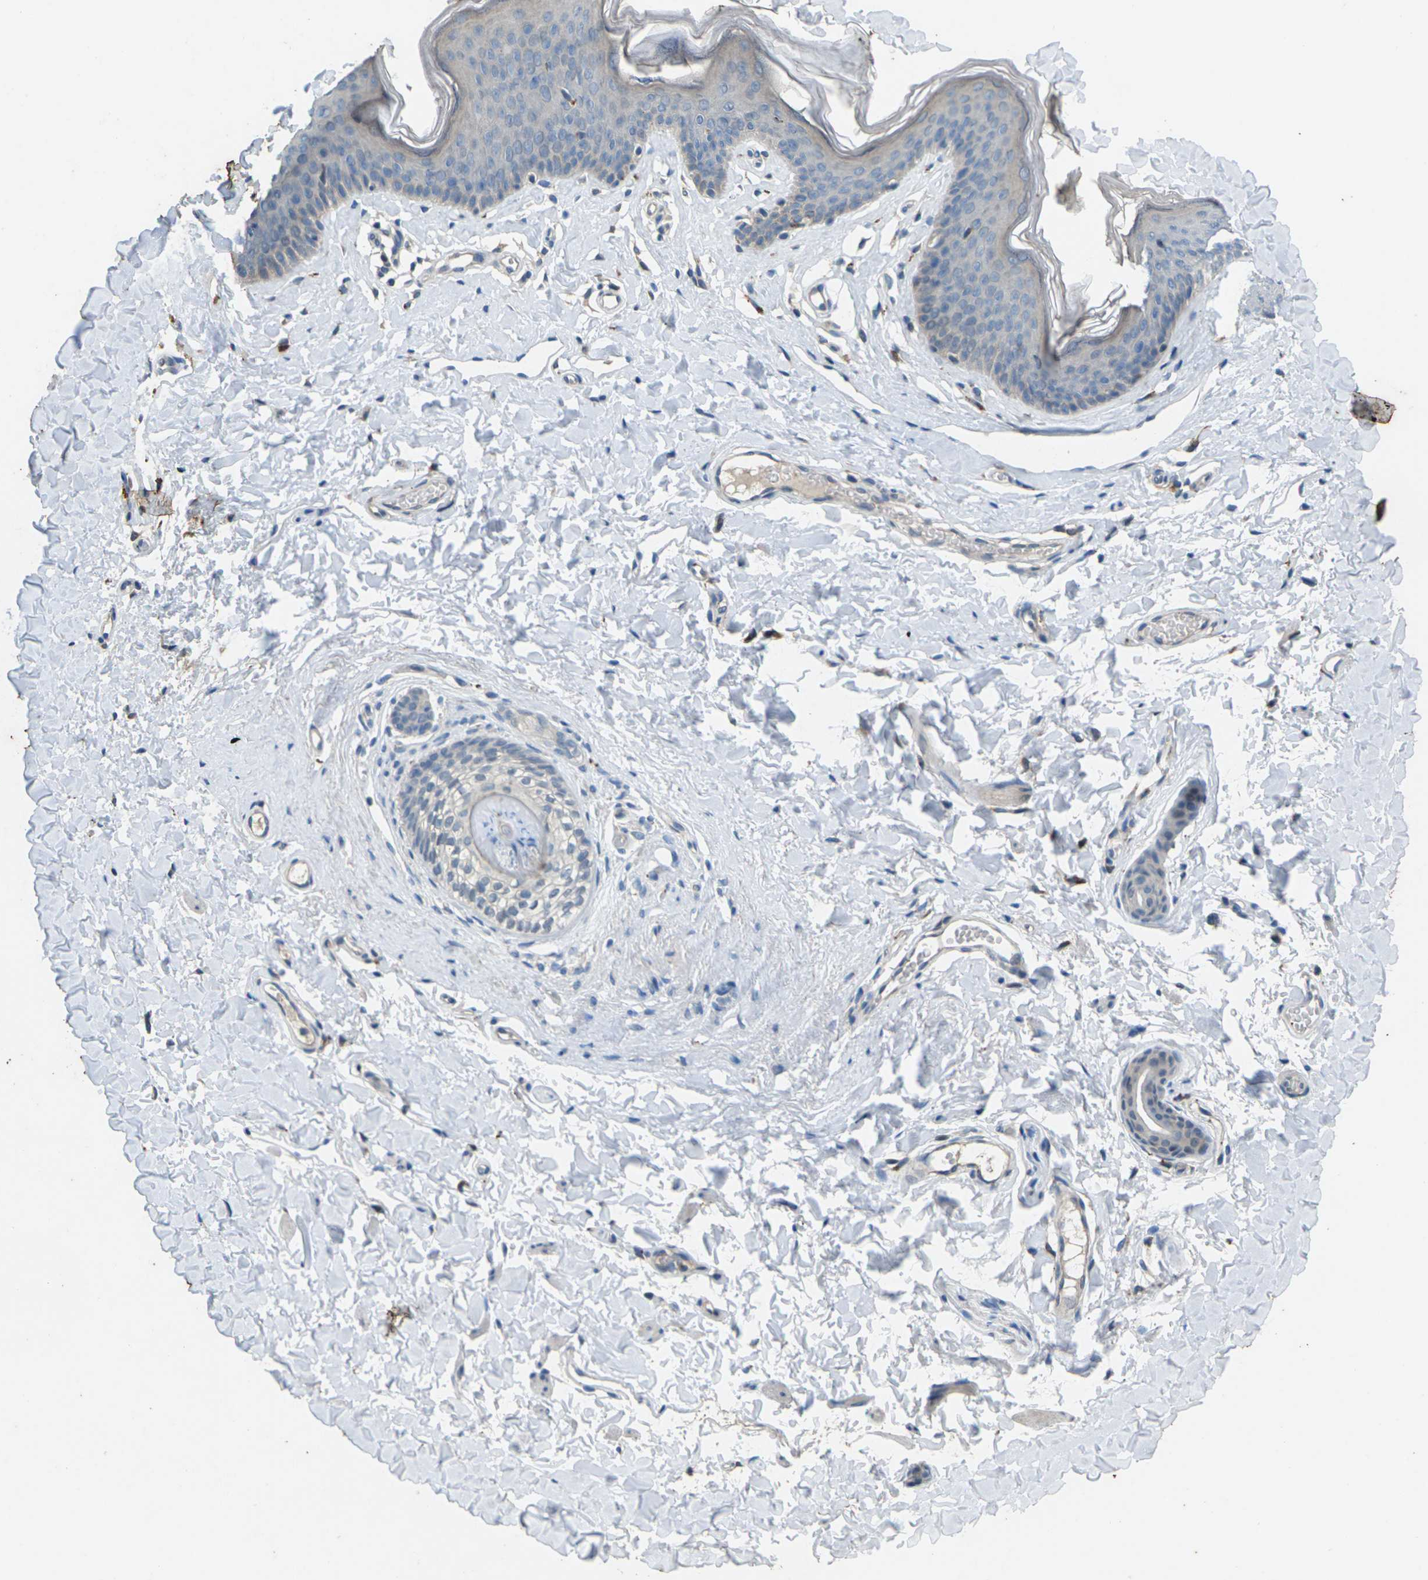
{"staining": {"intensity": "negative", "quantity": "none", "location": "none"}, "tissue": "skin", "cell_type": "Epidermal cells", "image_type": "normal", "snomed": [{"axis": "morphology", "description": "Normal tissue, NOS"}, {"axis": "morphology", "description": "Inflammation, NOS"}, {"axis": "topography", "description": "Vulva"}], "caption": "This is a image of IHC staining of benign skin, which shows no positivity in epidermal cells. Brightfield microscopy of immunohistochemistry (IHC) stained with DAB (brown) and hematoxylin (blue), captured at high magnification.", "gene": "SIGLEC14", "patient": {"sex": "female", "age": 84}}